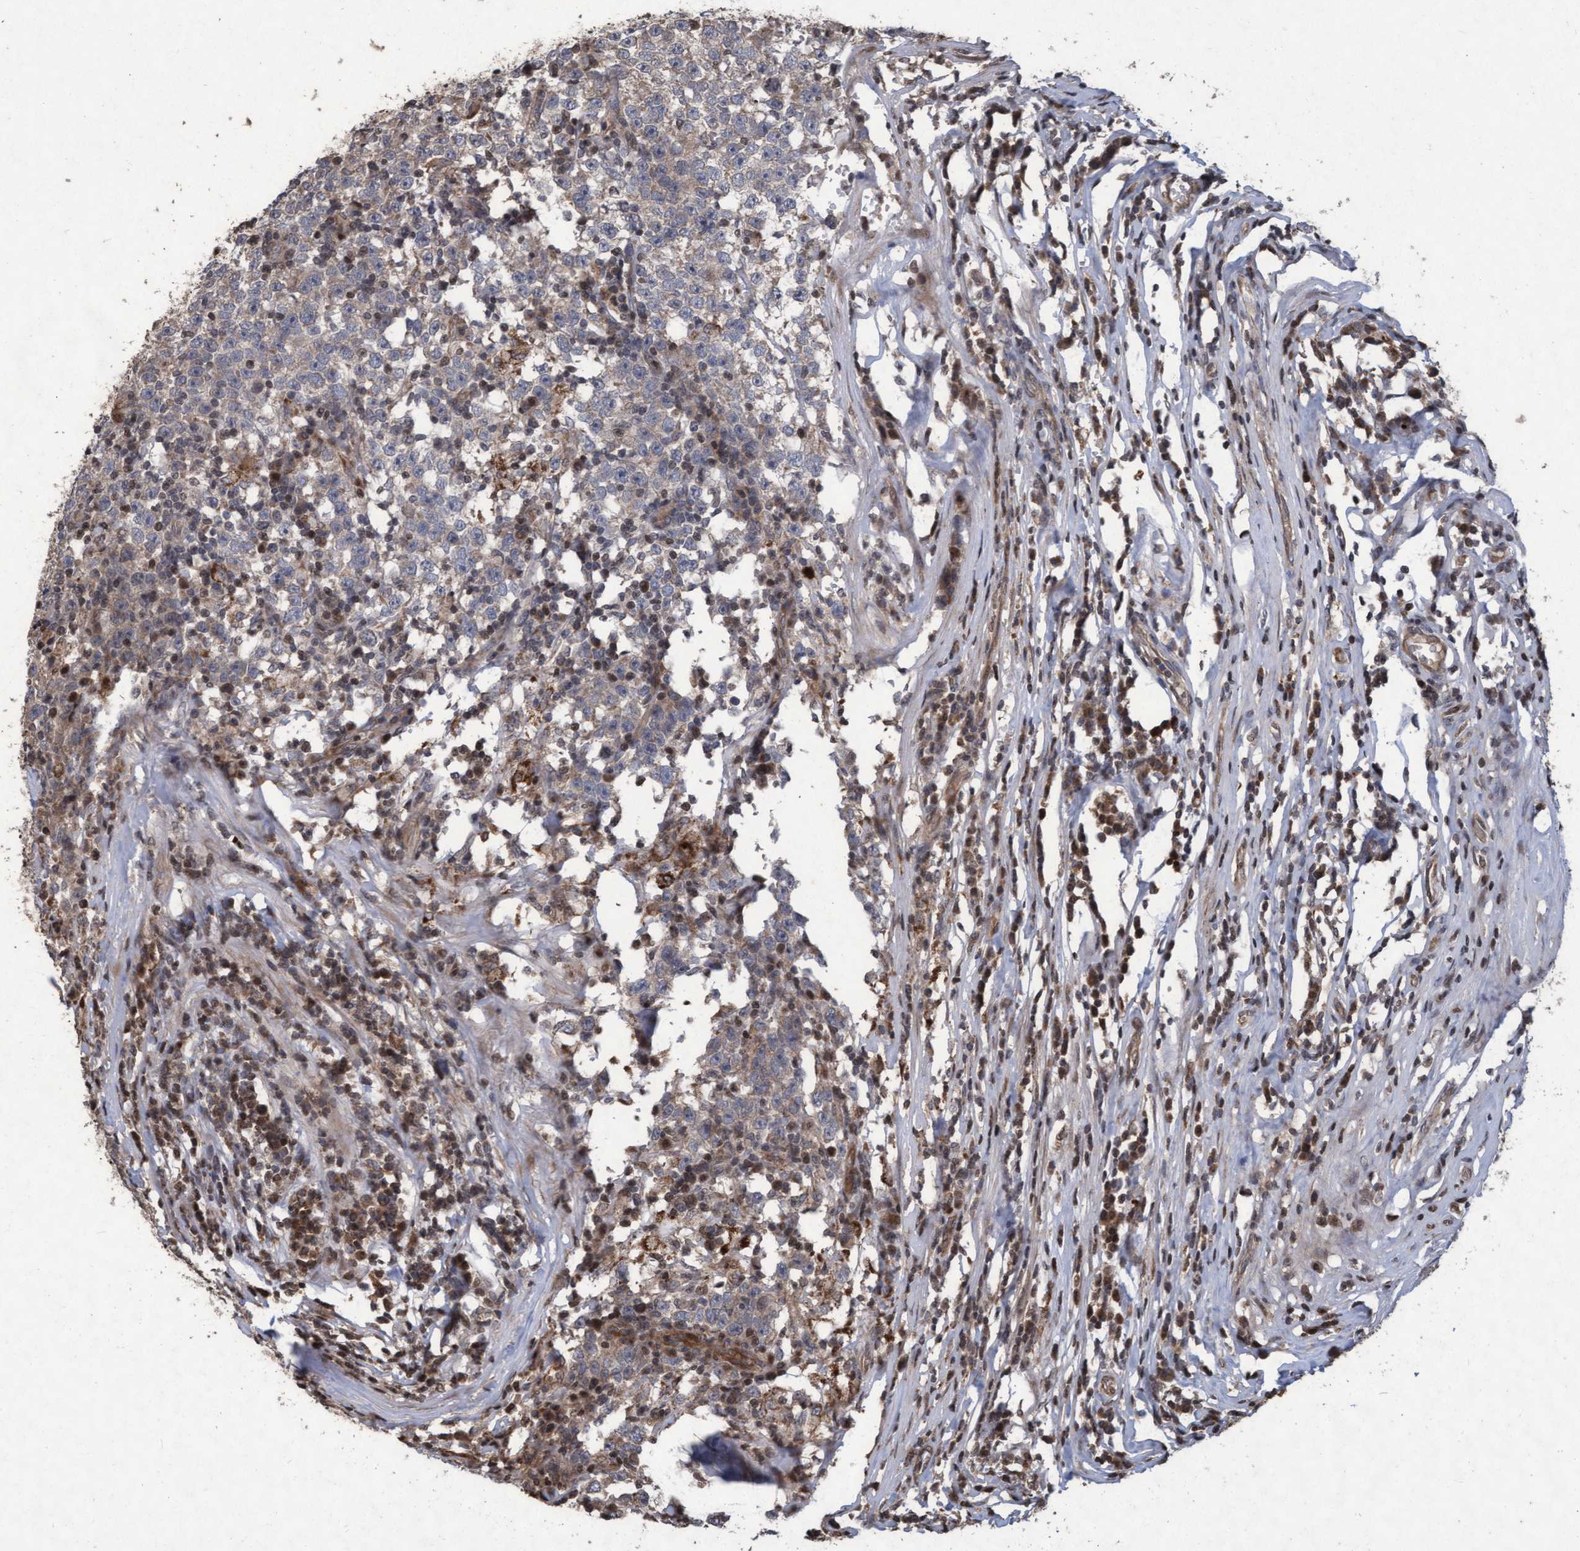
{"staining": {"intensity": "weak", "quantity": "25%-75%", "location": "cytoplasmic/membranous"}, "tissue": "testis cancer", "cell_type": "Tumor cells", "image_type": "cancer", "snomed": [{"axis": "morphology", "description": "Seminoma, NOS"}, {"axis": "topography", "description": "Testis"}], "caption": "A brown stain shows weak cytoplasmic/membranous positivity of a protein in testis seminoma tumor cells.", "gene": "KCNC2", "patient": {"sex": "male", "age": 43}}